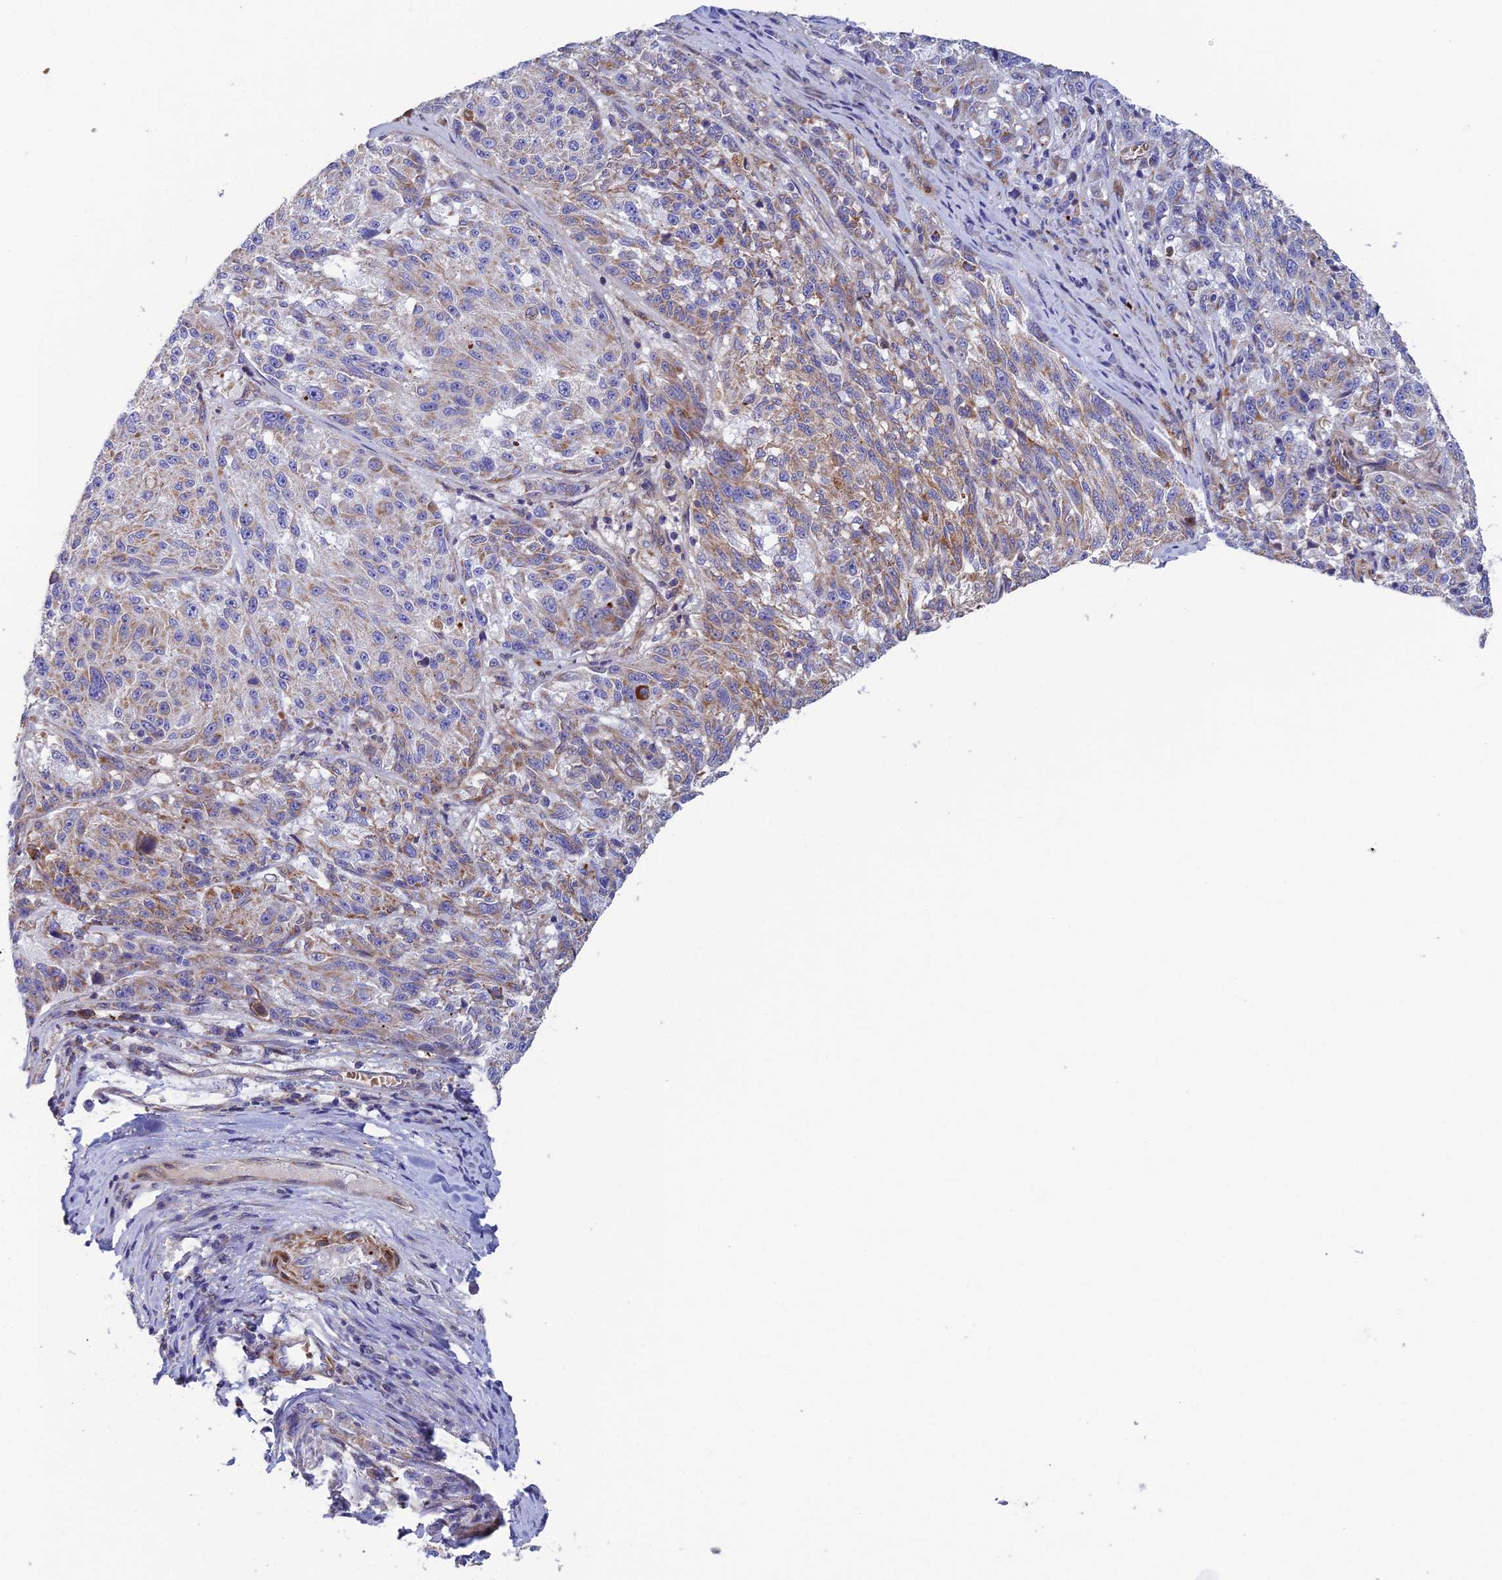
{"staining": {"intensity": "moderate", "quantity": "<25%", "location": "cytoplasmic/membranous"}, "tissue": "melanoma", "cell_type": "Tumor cells", "image_type": "cancer", "snomed": [{"axis": "morphology", "description": "Malignant melanoma, NOS"}, {"axis": "topography", "description": "Skin"}], "caption": "Protein staining of melanoma tissue displays moderate cytoplasmic/membranous expression in approximately <25% of tumor cells.", "gene": "CSPG4", "patient": {"sex": "male", "age": 53}}